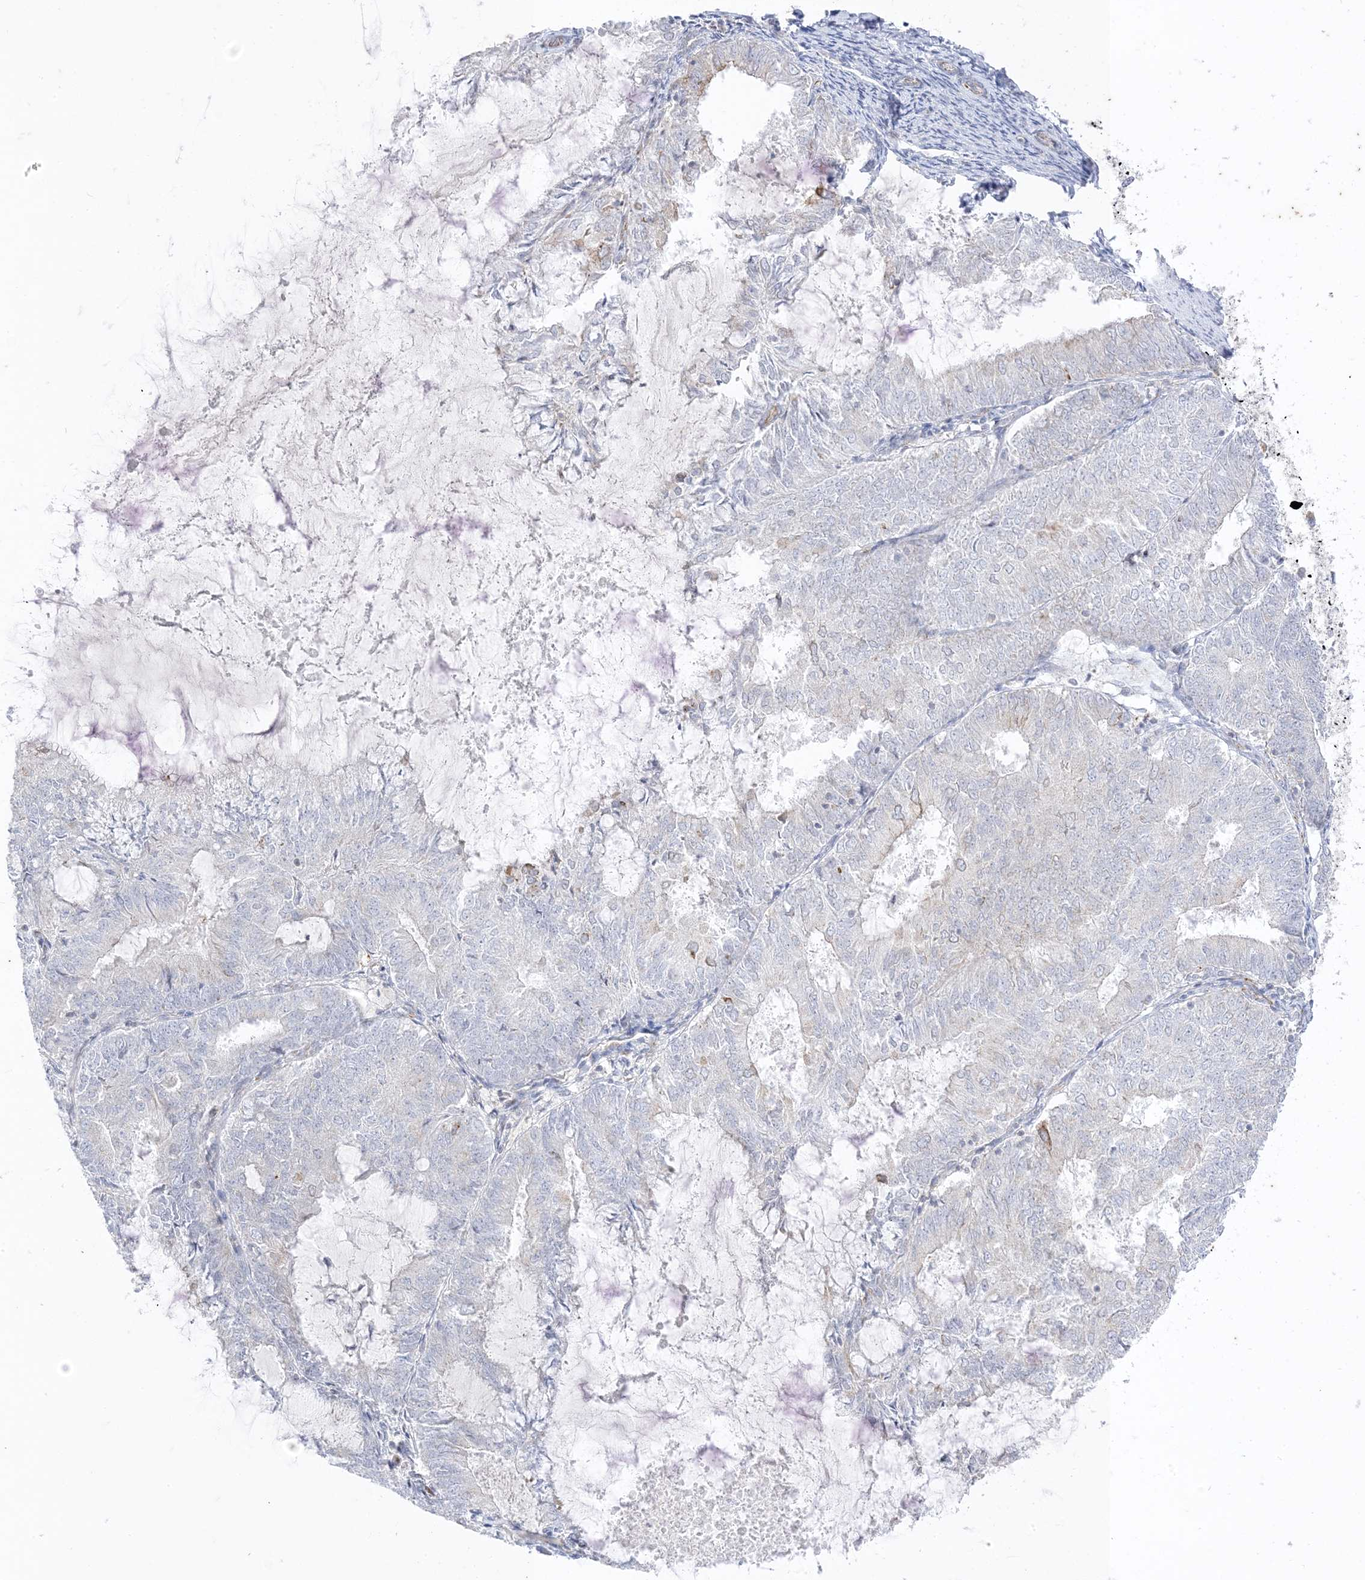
{"staining": {"intensity": "negative", "quantity": "none", "location": "none"}, "tissue": "endometrial cancer", "cell_type": "Tumor cells", "image_type": "cancer", "snomed": [{"axis": "morphology", "description": "Adenocarcinoma, NOS"}, {"axis": "topography", "description": "Endometrium"}], "caption": "This is an IHC photomicrograph of endometrial adenocarcinoma. There is no positivity in tumor cells.", "gene": "RAC1", "patient": {"sex": "female", "age": 57}}